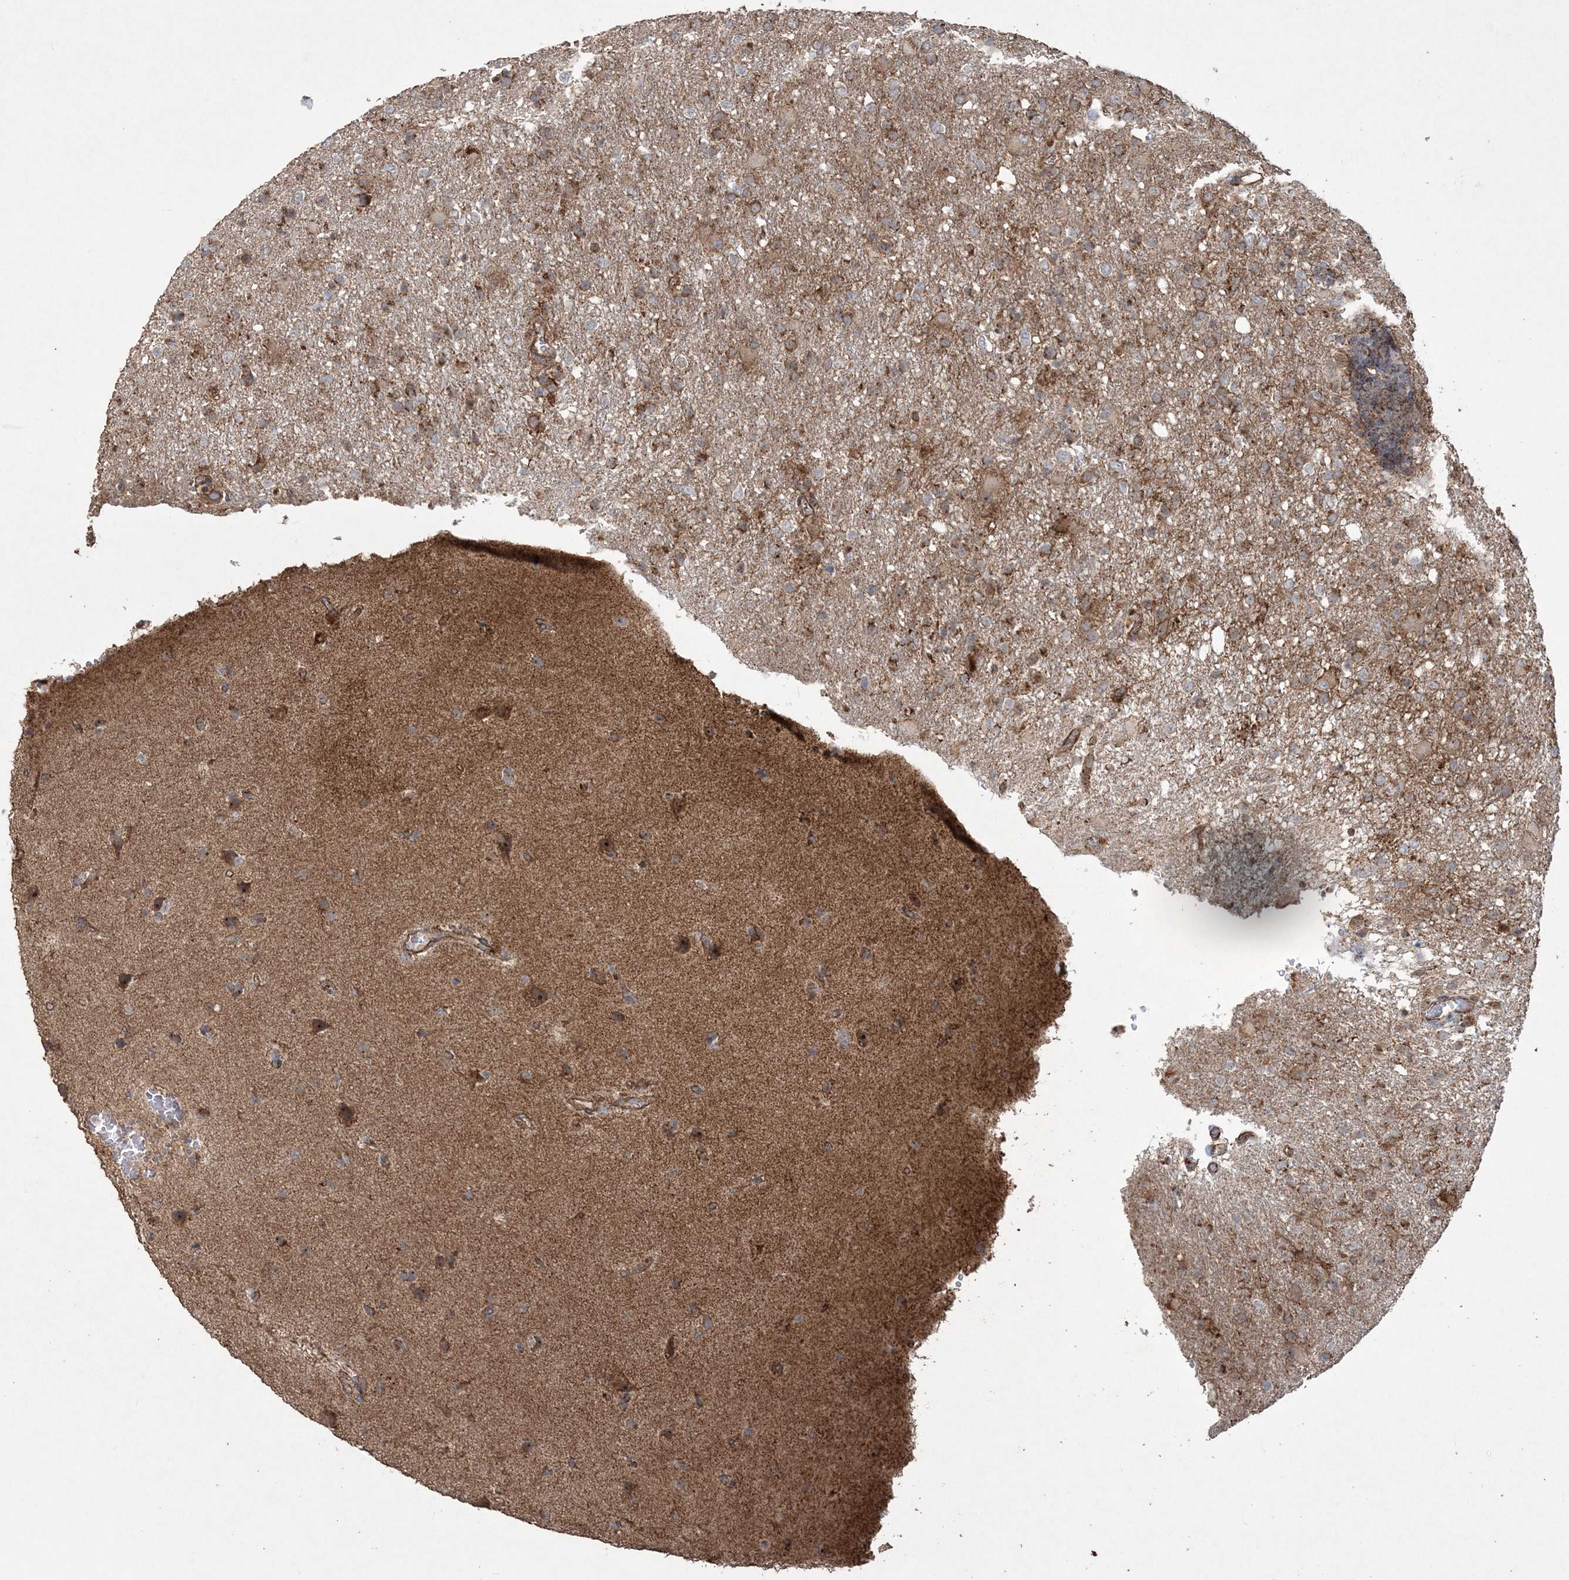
{"staining": {"intensity": "moderate", "quantity": "25%-75%", "location": "cytoplasmic/membranous"}, "tissue": "glioma", "cell_type": "Tumor cells", "image_type": "cancer", "snomed": [{"axis": "morphology", "description": "Glioma, malignant, High grade"}, {"axis": "topography", "description": "Brain"}], "caption": "Glioma tissue demonstrates moderate cytoplasmic/membranous staining in approximately 25%-75% of tumor cells, visualized by immunohistochemistry.", "gene": "TTC7A", "patient": {"sex": "female", "age": 57}}